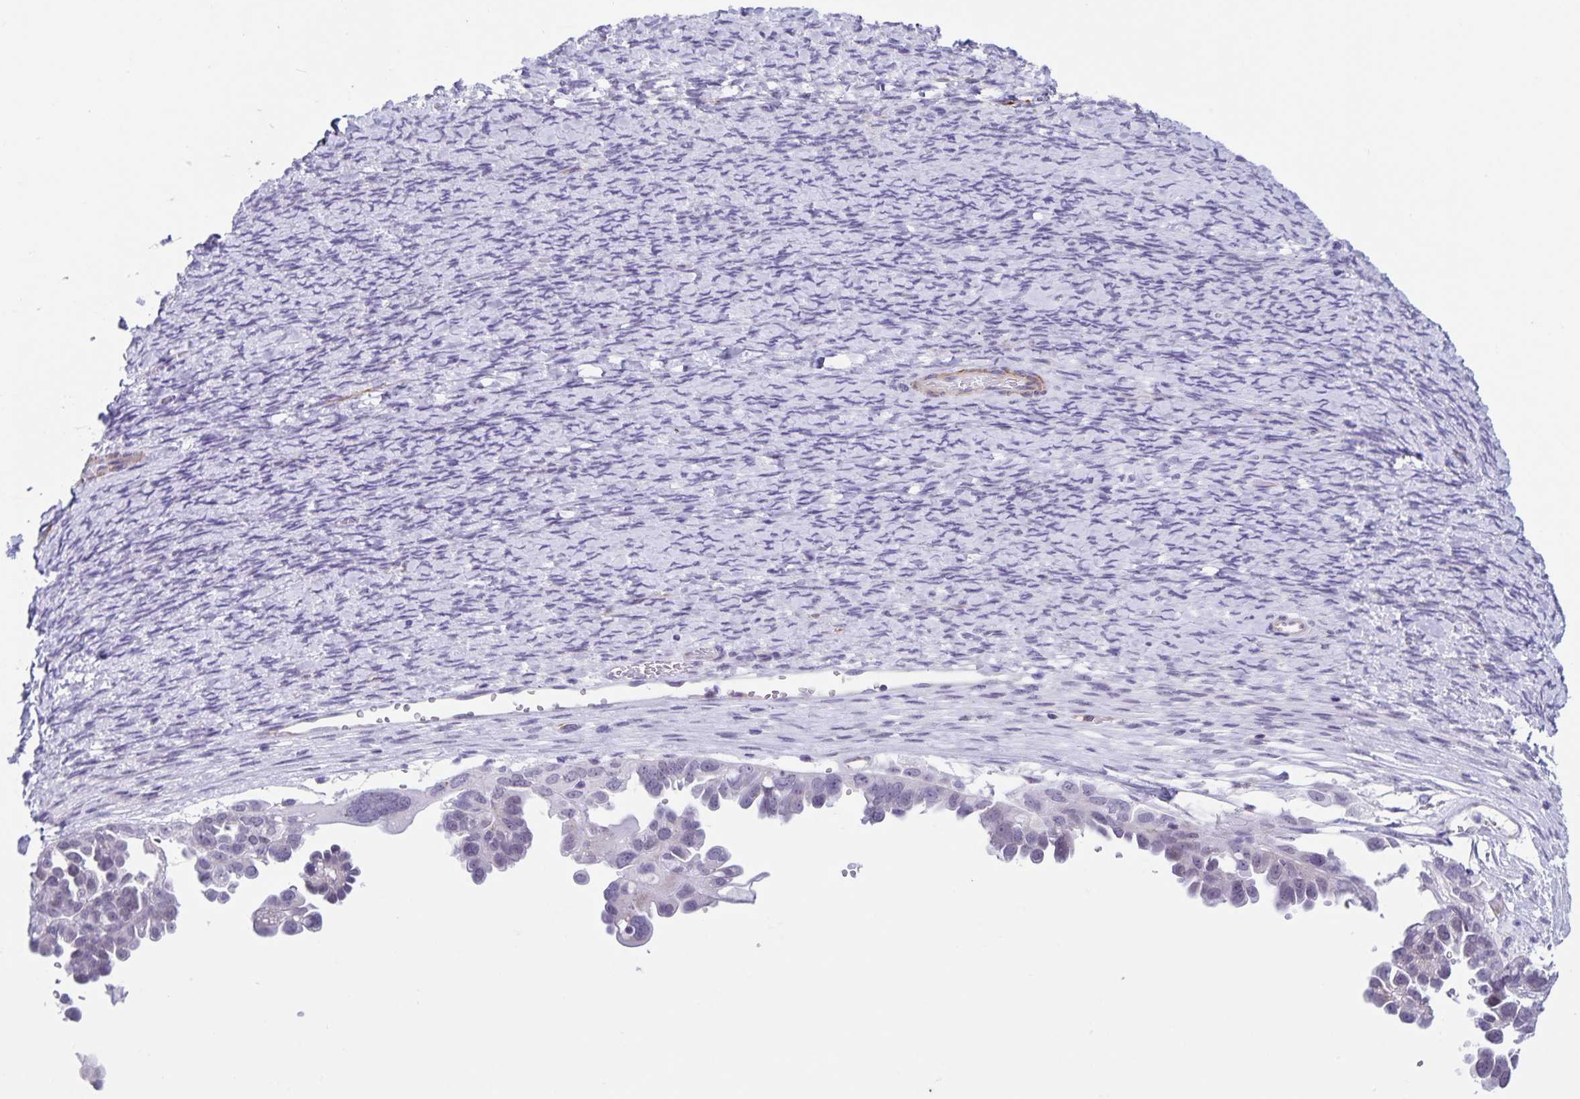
{"staining": {"intensity": "negative", "quantity": "none", "location": "none"}, "tissue": "ovarian cancer", "cell_type": "Tumor cells", "image_type": "cancer", "snomed": [{"axis": "morphology", "description": "Cystadenocarcinoma, serous, NOS"}, {"axis": "topography", "description": "Ovary"}], "caption": "Ovarian cancer was stained to show a protein in brown. There is no significant positivity in tumor cells. The staining was performed using DAB to visualize the protein expression in brown, while the nuclei were stained in blue with hematoxylin (Magnification: 20x).", "gene": "SYNM", "patient": {"sex": "female", "age": 53}}